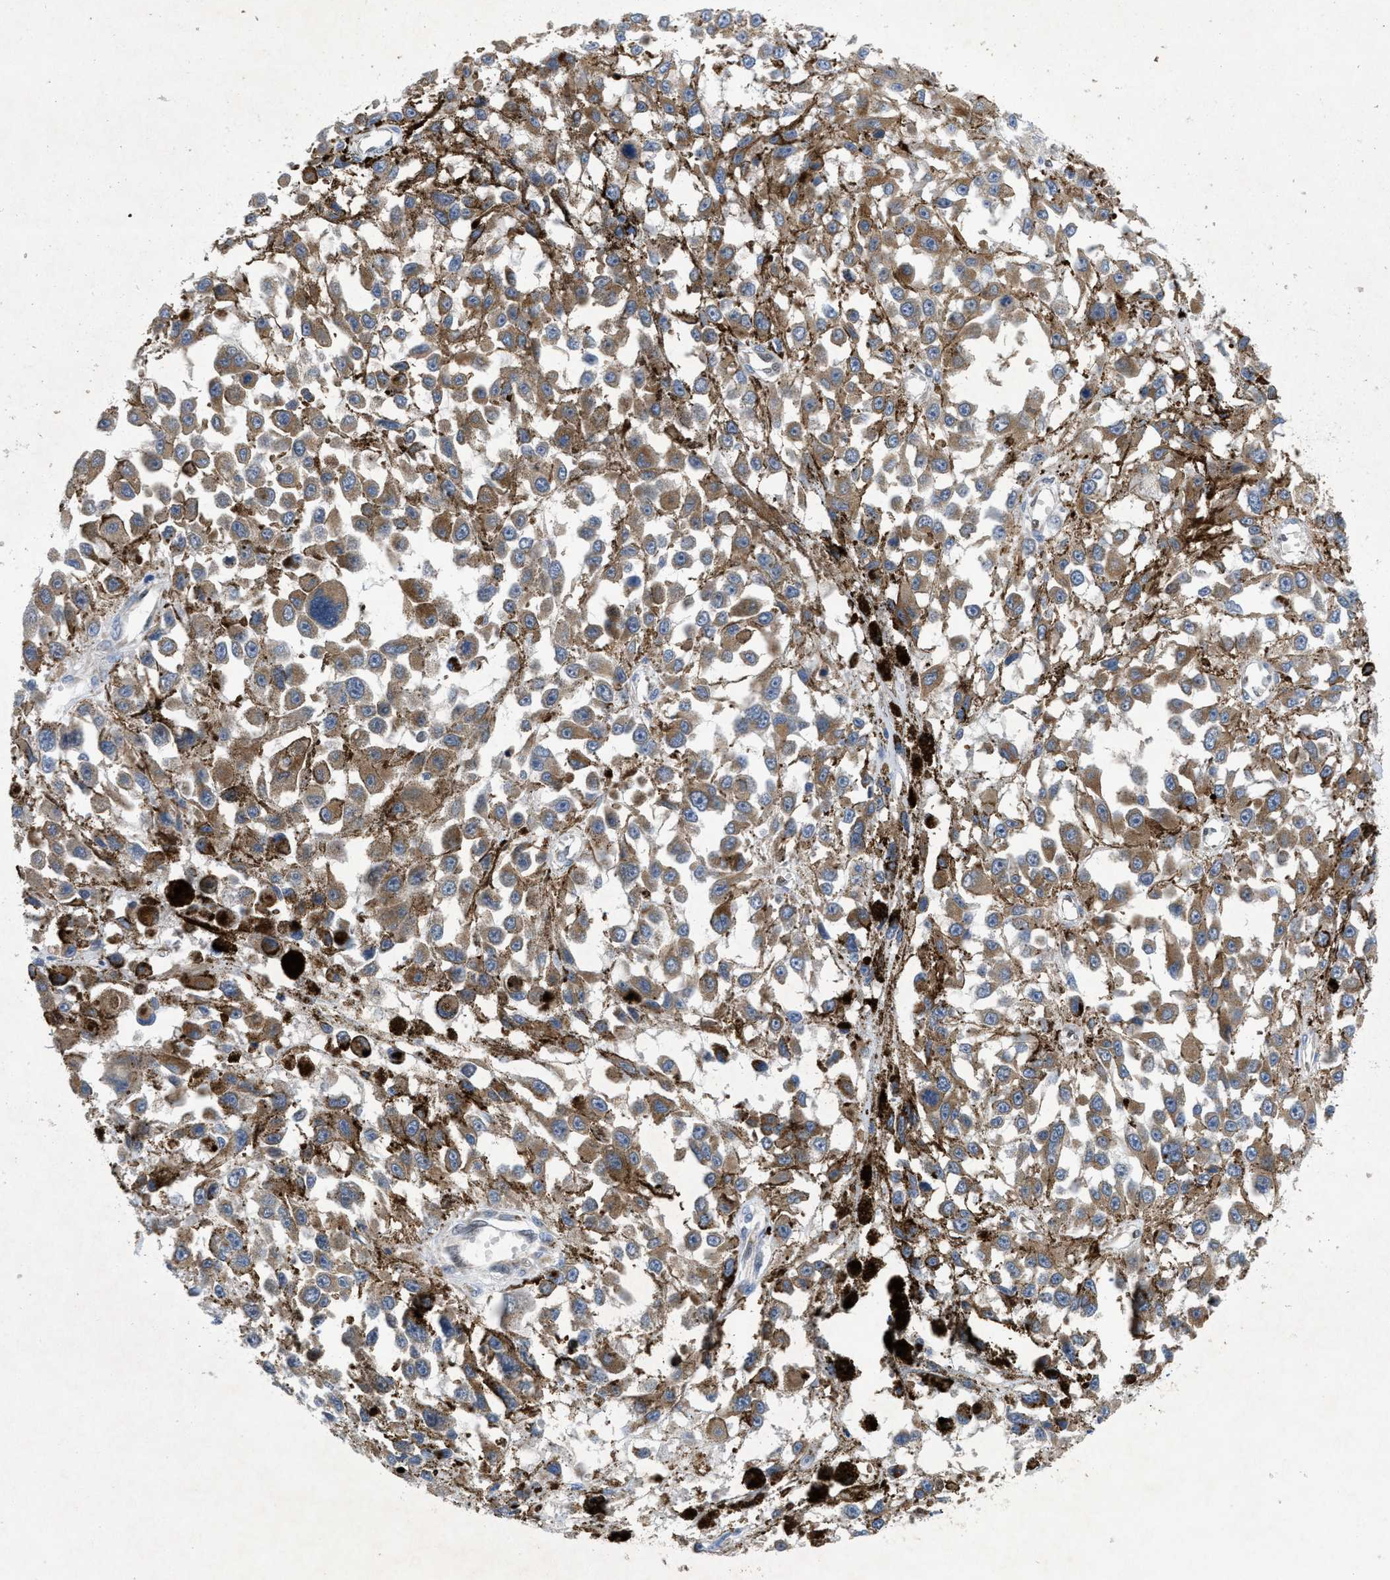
{"staining": {"intensity": "weak", "quantity": "25%-75%", "location": "cytoplasmic/membranous"}, "tissue": "melanoma", "cell_type": "Tumor cells", "image_type": "cancer", "snomed": [{"axis": "morphology", "description": "Malignant melanoma, Metastatic site"}, {"axis": "topography", "description": "Lymph node"}], "caption": "Protein staining of malignant melanoma (metastatic site) tissue exhibits weak cytoplasmic/membranous staining in about 25%-75% of tumor cells. (DAB (3,3'-diaminobenzidine) IHC with brightfield microscopy, high magnification).", "gene": "PNKD", "patient": {"sex": "male", "age": 59}}